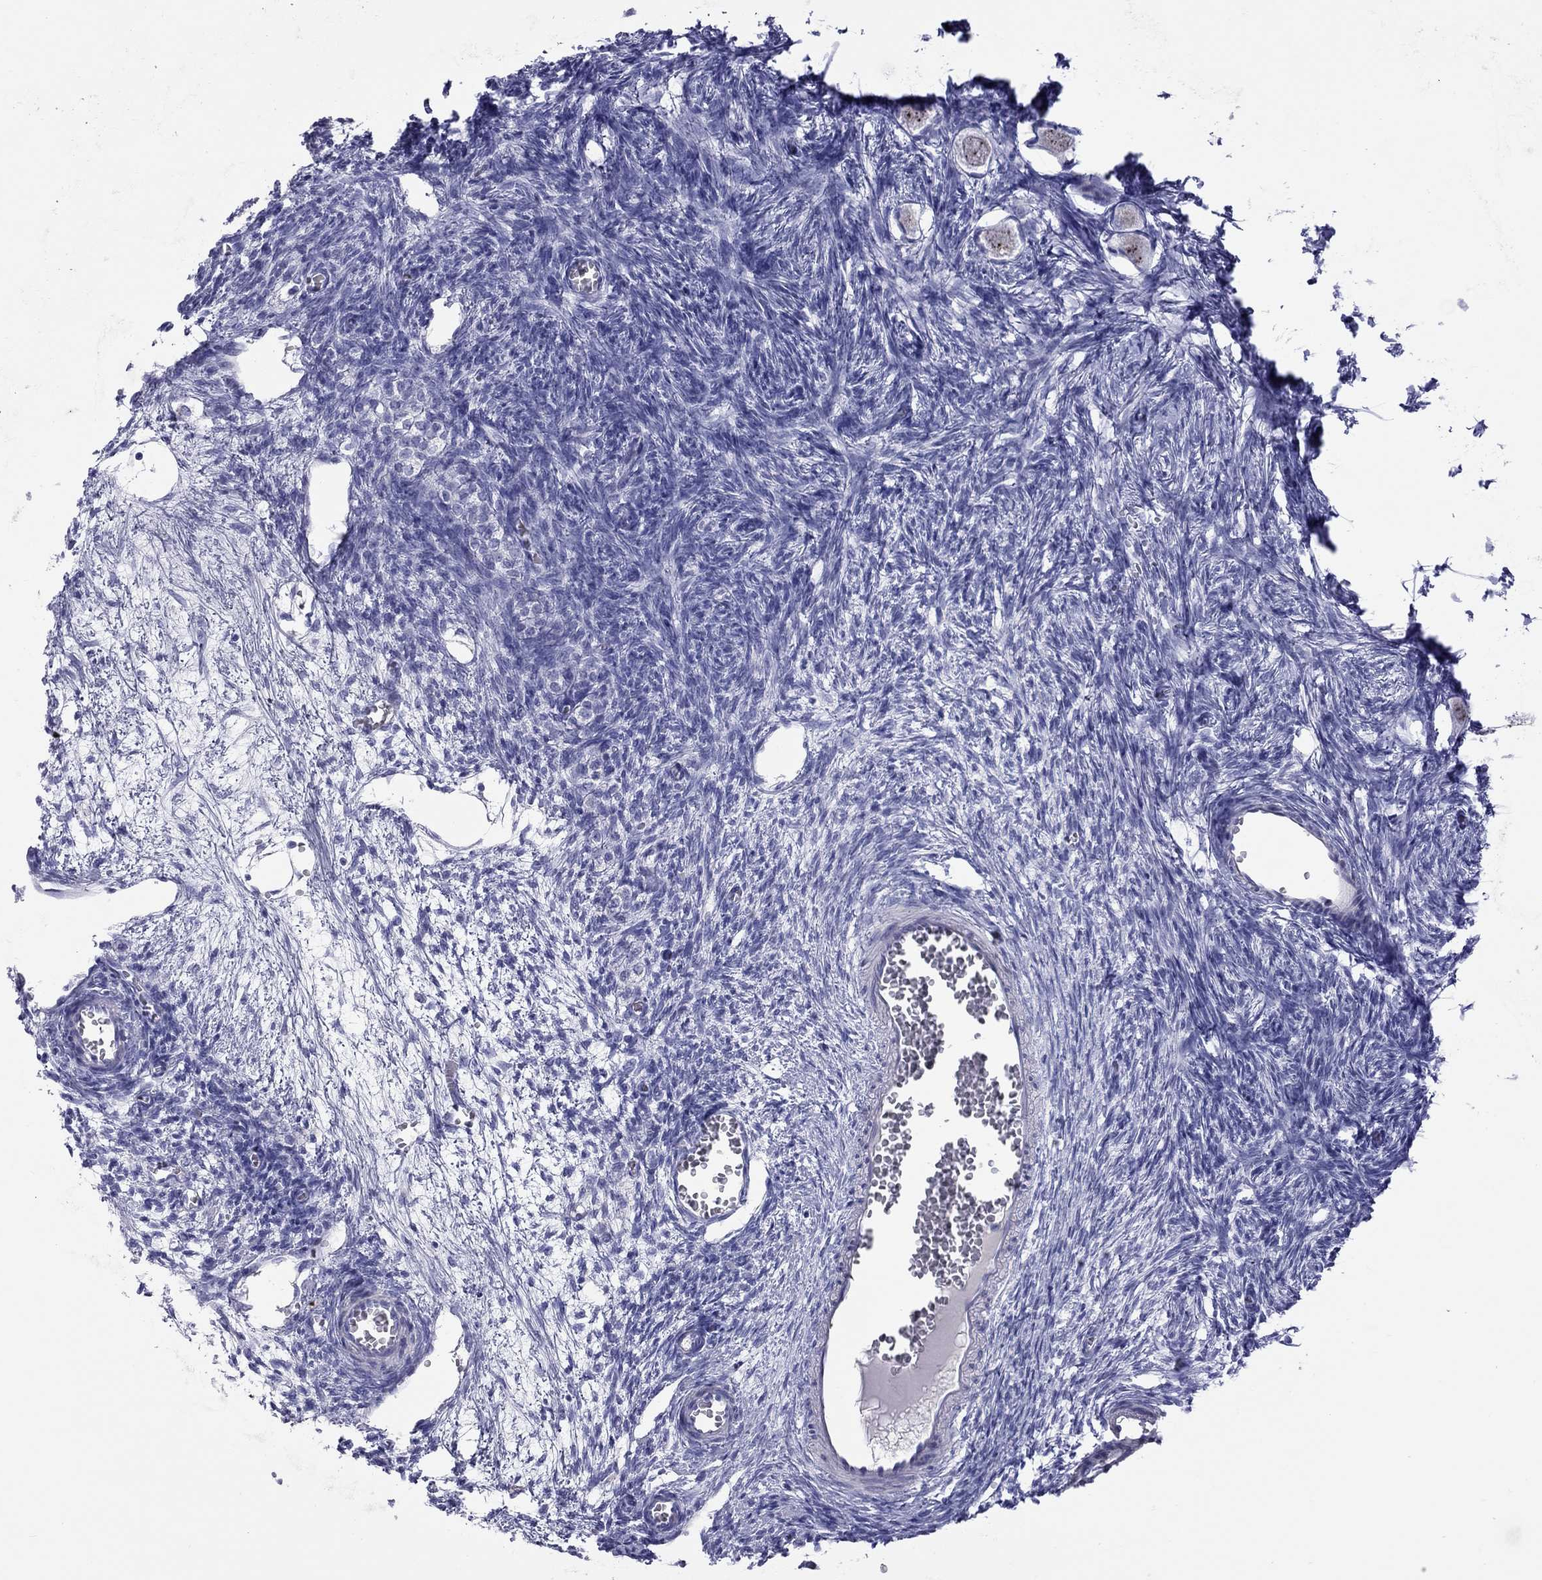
{"staining": {"intensity": "moderate", "quantity": "<25%", "location": "nuclear"}, "tissue": "ovary", "cell_type": "Follicle cells", "image_type": "normal", "snomed": [{"axis": "morphology", "description": "Normal tissue, NOS"}, {"axis": "topography", "description": "Ovary"}], "caption": "Follicle cells show low levels of moderate nuclear expression in about <25% of cells in normal human ovary.", "gene": "STAG3", "patient": {"sex": "female", "age": 27}}